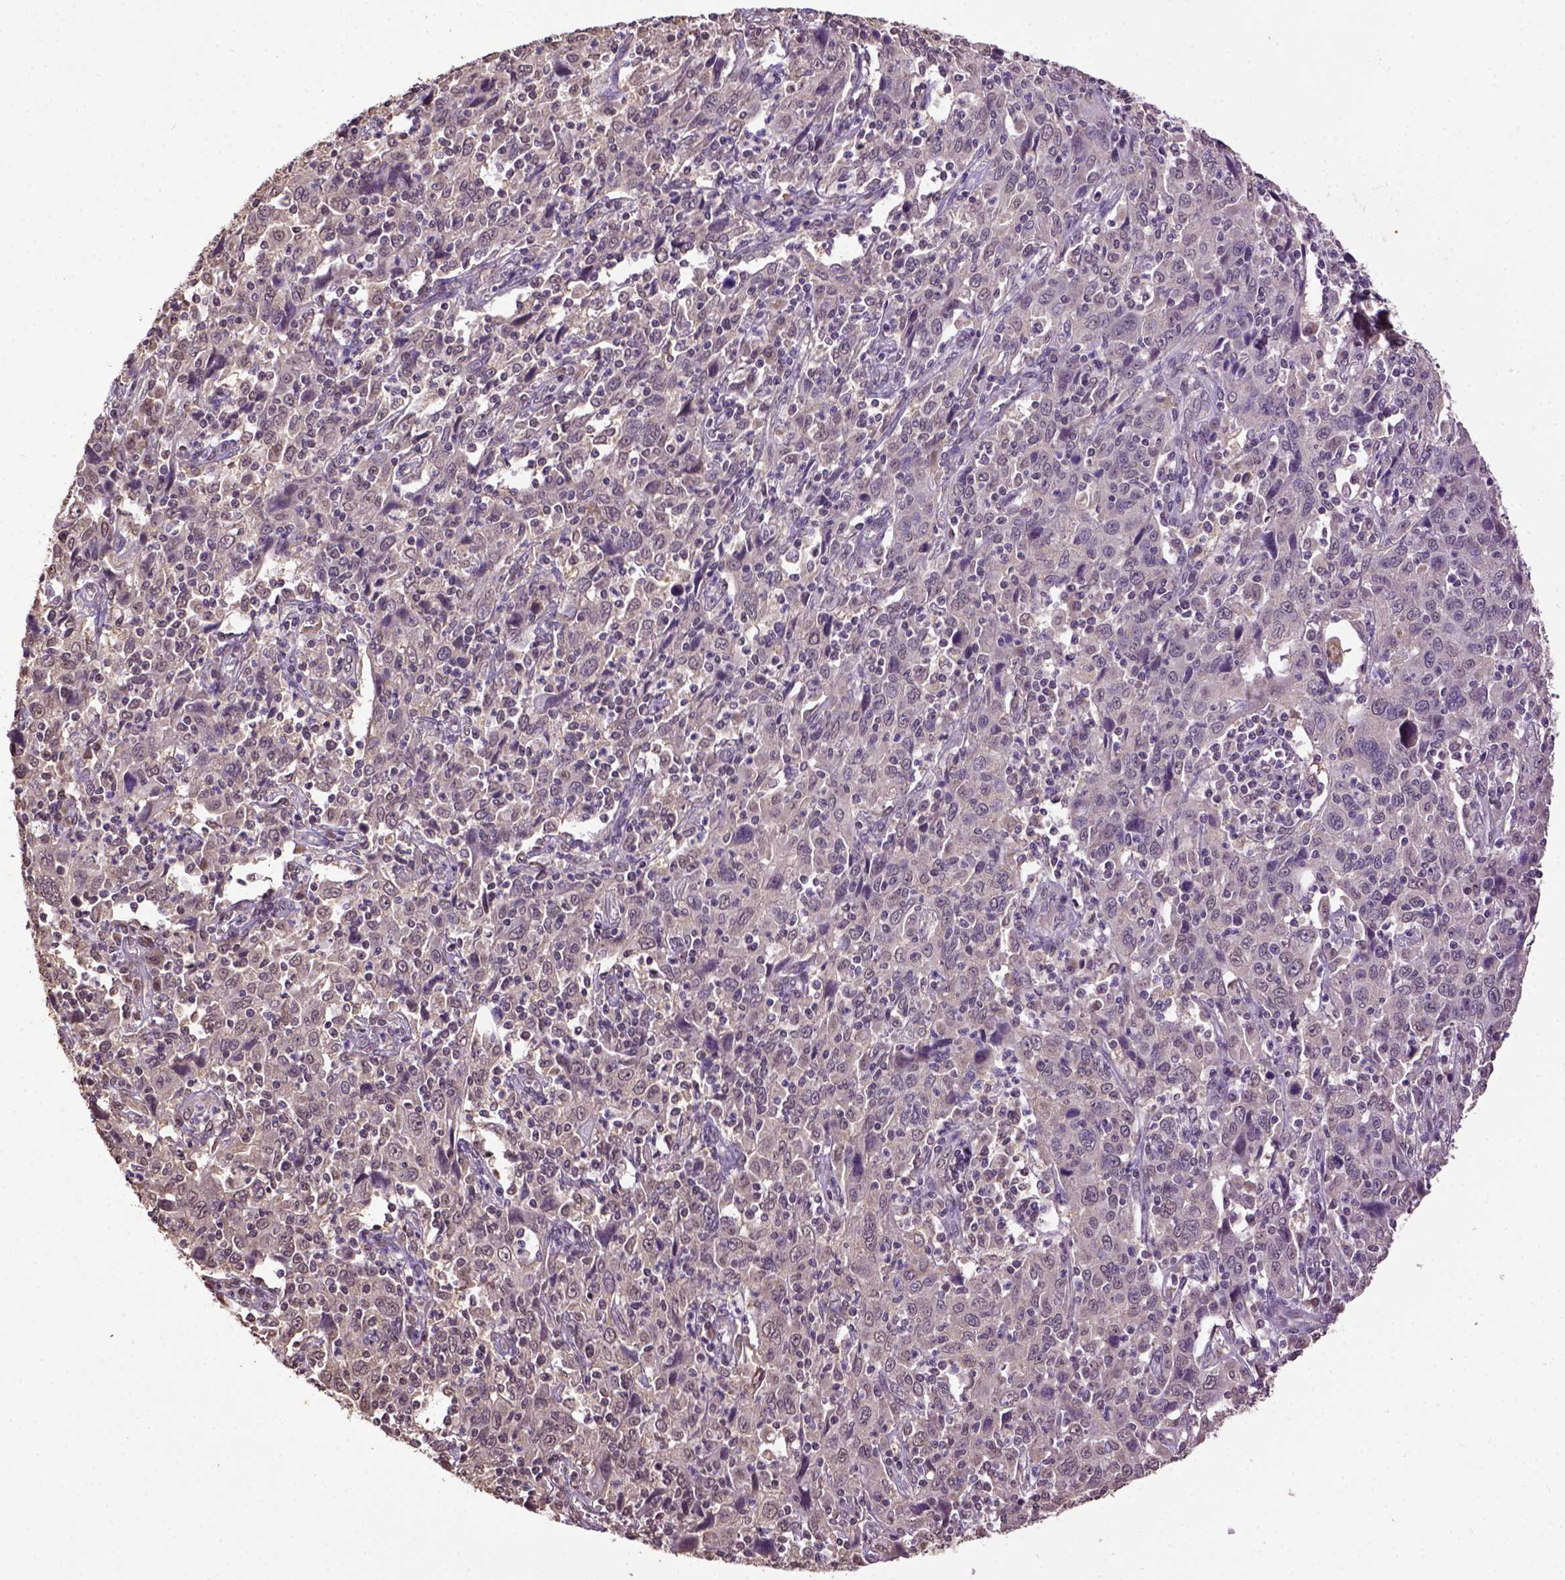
{"staining": {"intensity": "weak", "quantity": "<25%", "location": "cytoplasmic/membranous"}, "tissue": "cervical cancer", "cell_type": "Tumor cells", "image_type": "cancer", "snomed": [{"axis": "morphology", "description": "Squamous cell carcinoma, NOS"}, {"axis": "topography", "description": "Cervix"}], "caption": "A histopathology image of human squamous cell carcinoma (cervical) is negative for staining in tumor cells.", "gene": "WDR17", "patient": {"sex": "female", "age": 46}}